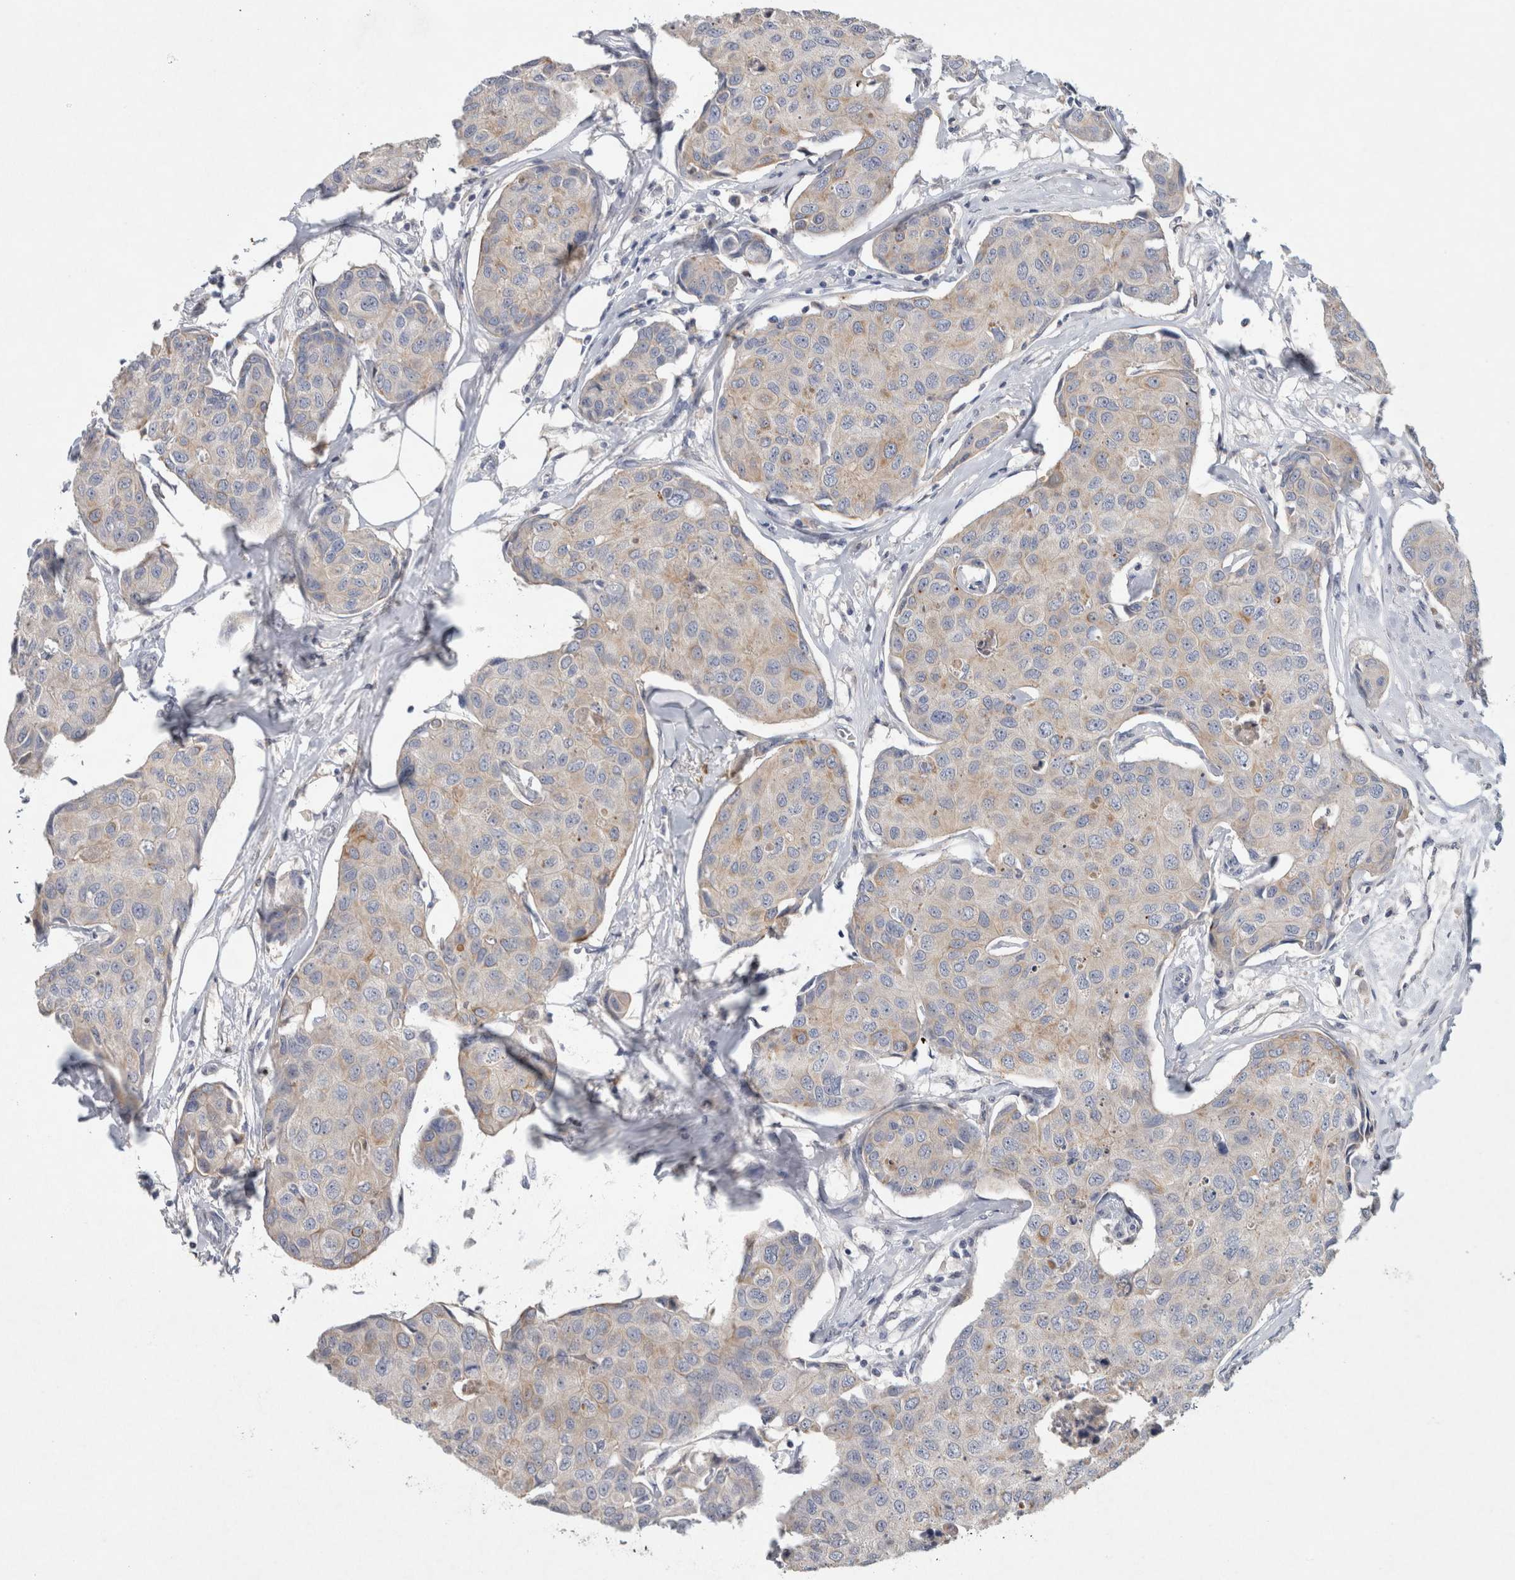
{"staining": {"intensity": "moderate", "quantity": "<25%", "location": "cytoplasmic/membranous"}, "tissue": "breast cancer", "cell_type": "Tumor cells", "image_type": "cancer", "snomed": [{"axis": "morphology", "description": "Duct carcinoma"}, {"axis": "topography", "description": "Breast"}], "caption": "Tumor cells reveal low levels of moderate cytoplasmic/membranous staining in about <25% of cells in human breast cancer (invasive ductal carcinoma). (brown staining indicates protein expression, while blue staining denotes nuclei).", "gene": "HEXD", "patient": {"sex": "female", "age": 80}}